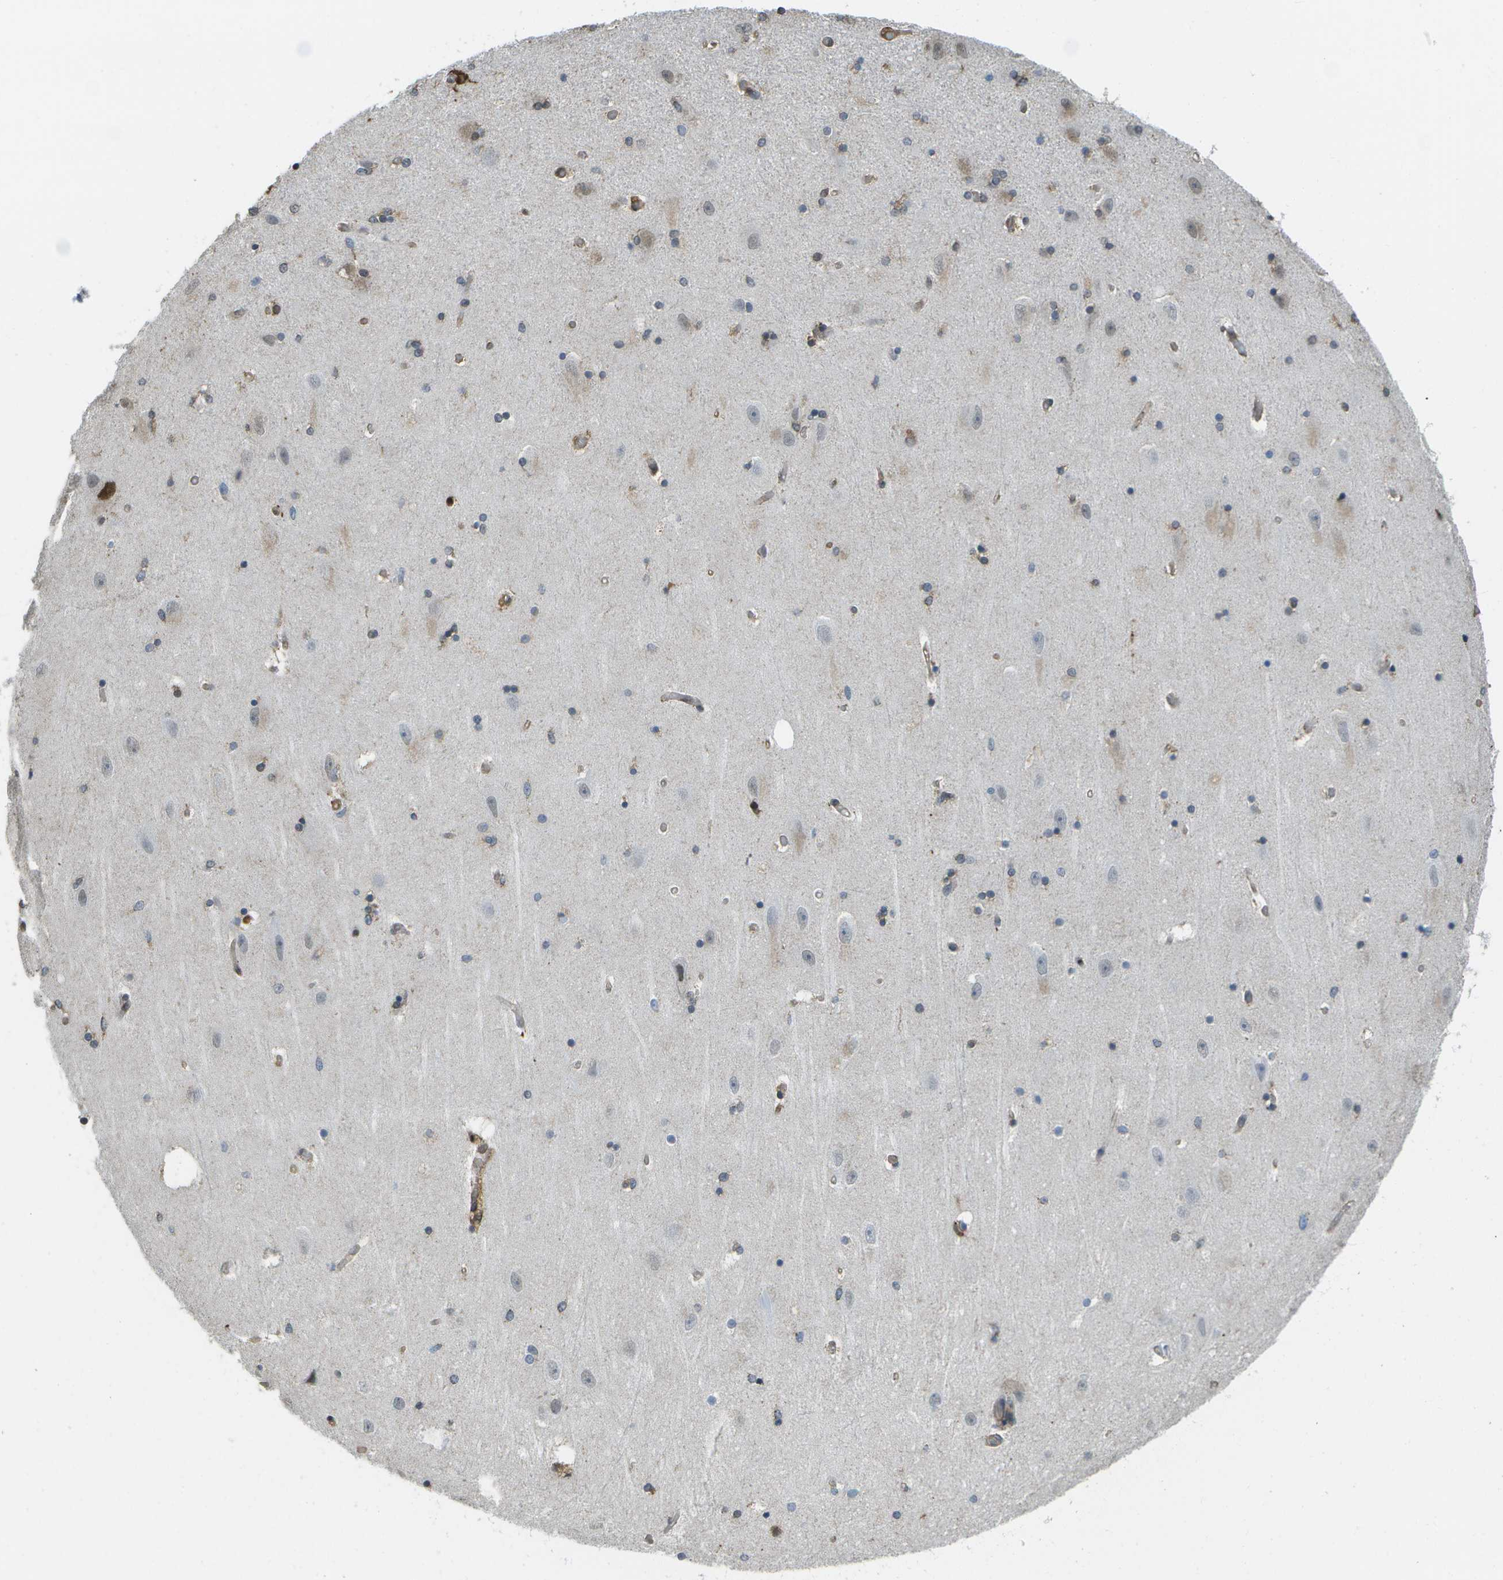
{"staining": {"intensity": "moderate", "quantity": "<25%", "location": "cytoplasmic/membranous"}, "tissue": "hippocampus", "cell_type": "Glial cells", "image_type": "normal", "snomed": [{"axis": "morphology", "description": "Normal tissue, NOS"}, {"axis": "topography", "description": "Hippocampus"}], "caption": "Immunohistochemistry histopathology image of normal hippocampus: hippocampus stained using immunohistochemistry displays low levels of moderate protein expression localized specifically in the cytoplasmic/membranous of glial cells, appearing as a cytoplasmic/membranous brown color.", "gene": "CACHD1", "patient": {"sex": "female", "age": 54}}